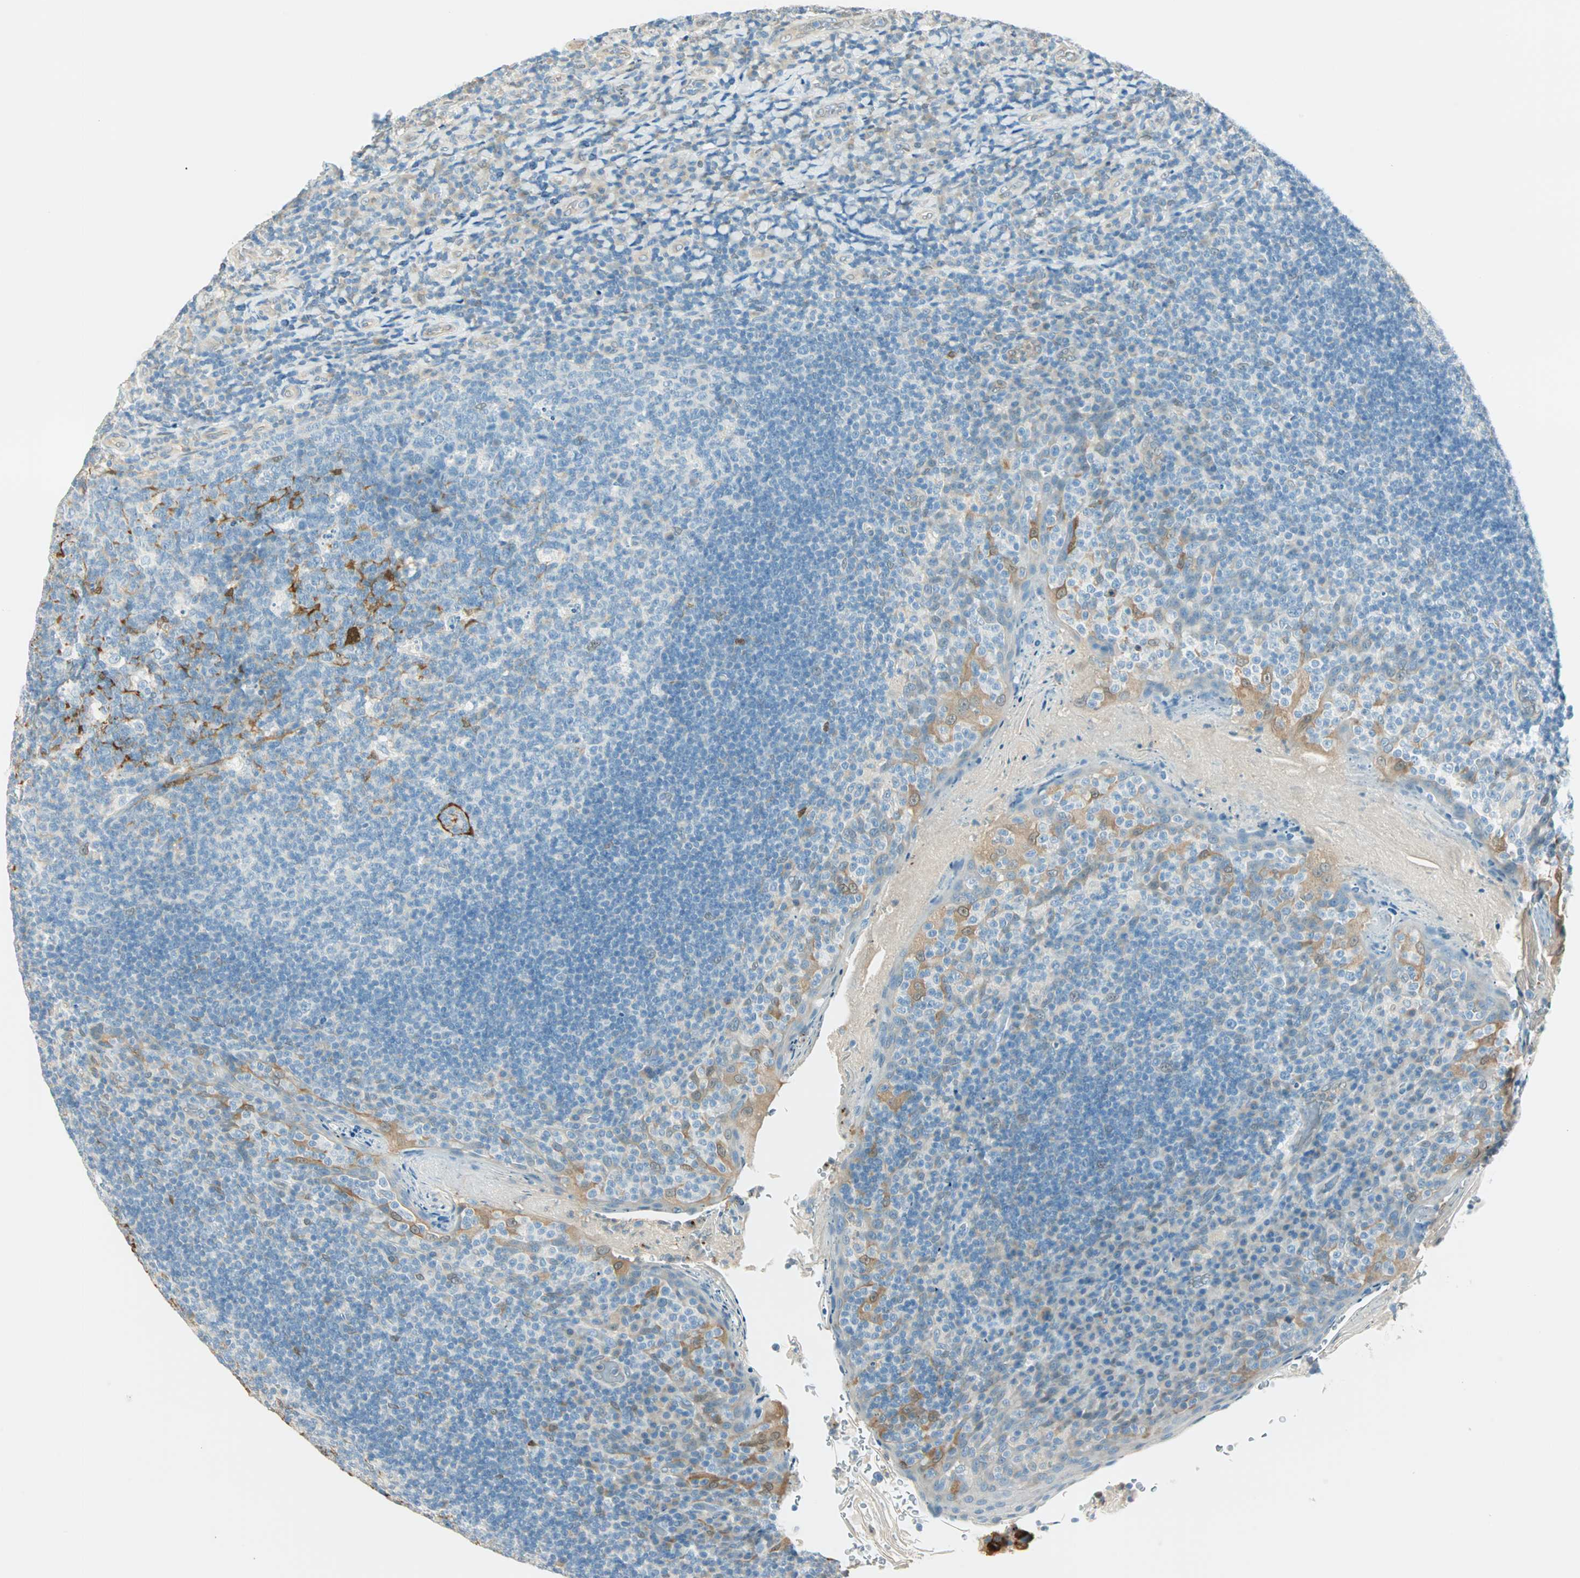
{"staining": {"intensity": "strong", "quantity": "<25%", "location": "cytoplasmic/membranous,nuclear"}, "tissue": "tonsil", "cell_type": "Germinal center cells", "image_type": "normal", "snomed": [{"axis": "morphology", "description": "Normal tissue, NOS"}, {"axis": "topography", "description": "Tonsil"}], "caption": "Immunohistochemical staining of unremarkable tonsil shows strong cytoplasmic/membranous,nuclear protein positivity in about <25% of germinal center cells.", "gene": "S100A1", "patient": {"sex": "male", "age": 17}}